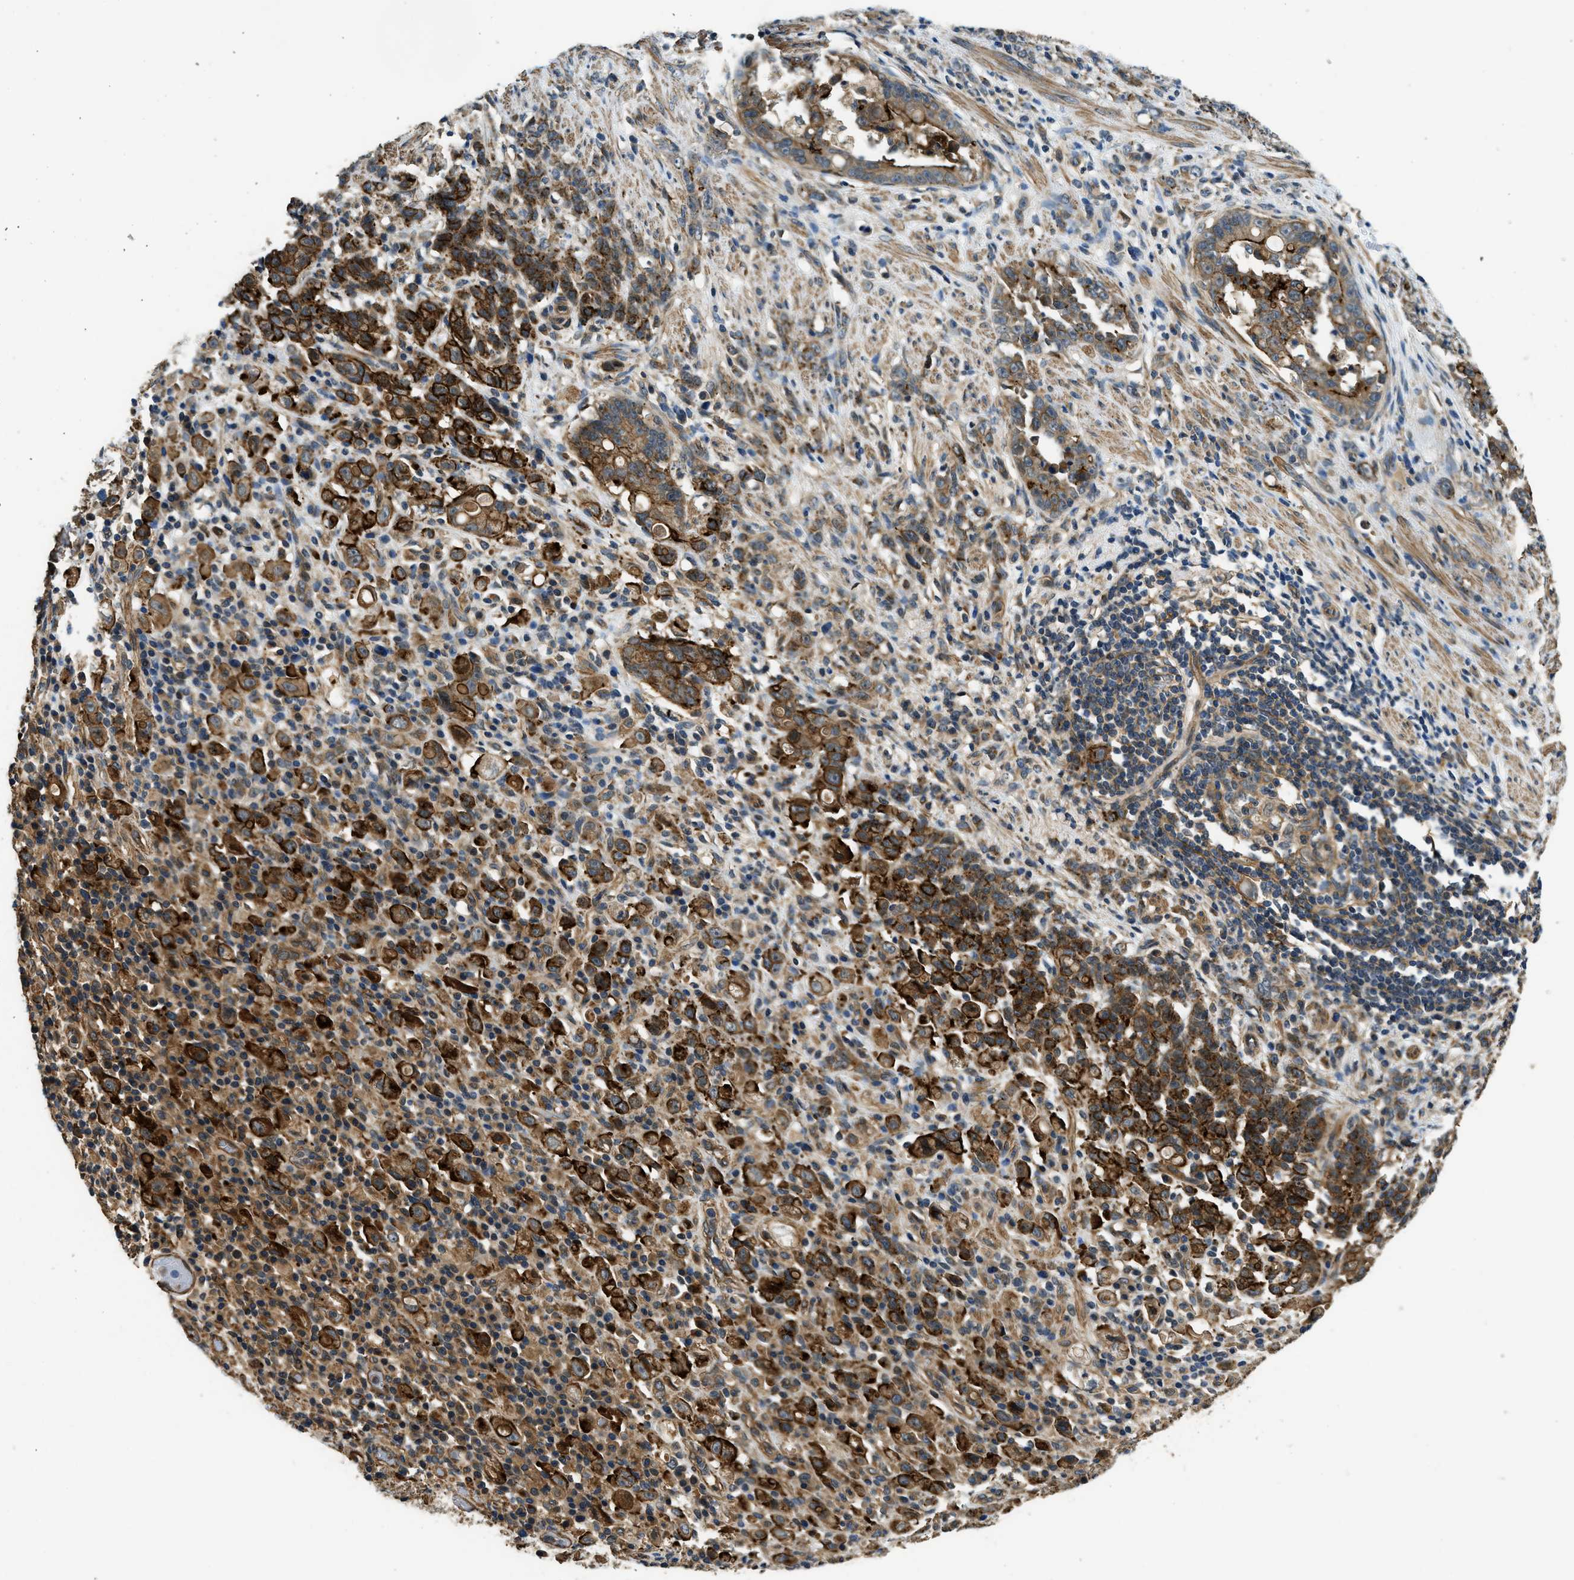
{"staining": {"intensity": "strong", "quantity": "25%-75%", "location": "cytoplasmic/membranous"}, "tissue": "stomach cancer", "cell_type": "Tumor cells", "image_type": "cancer", "snomed": [{"axis": "morphology", "description": "Adenocarcinoma, NOS"}, {"axis": "topography", "description": "Stomach, lower"}], "caption": "This is a micrograph of immunohistochemistry staining of stomach adenocarcinoma, which shows strong expression in the cytoplasmic/membranous of tumor cells.", "gene": "CGN", "patient": {"sex": "male", "age": 88}}